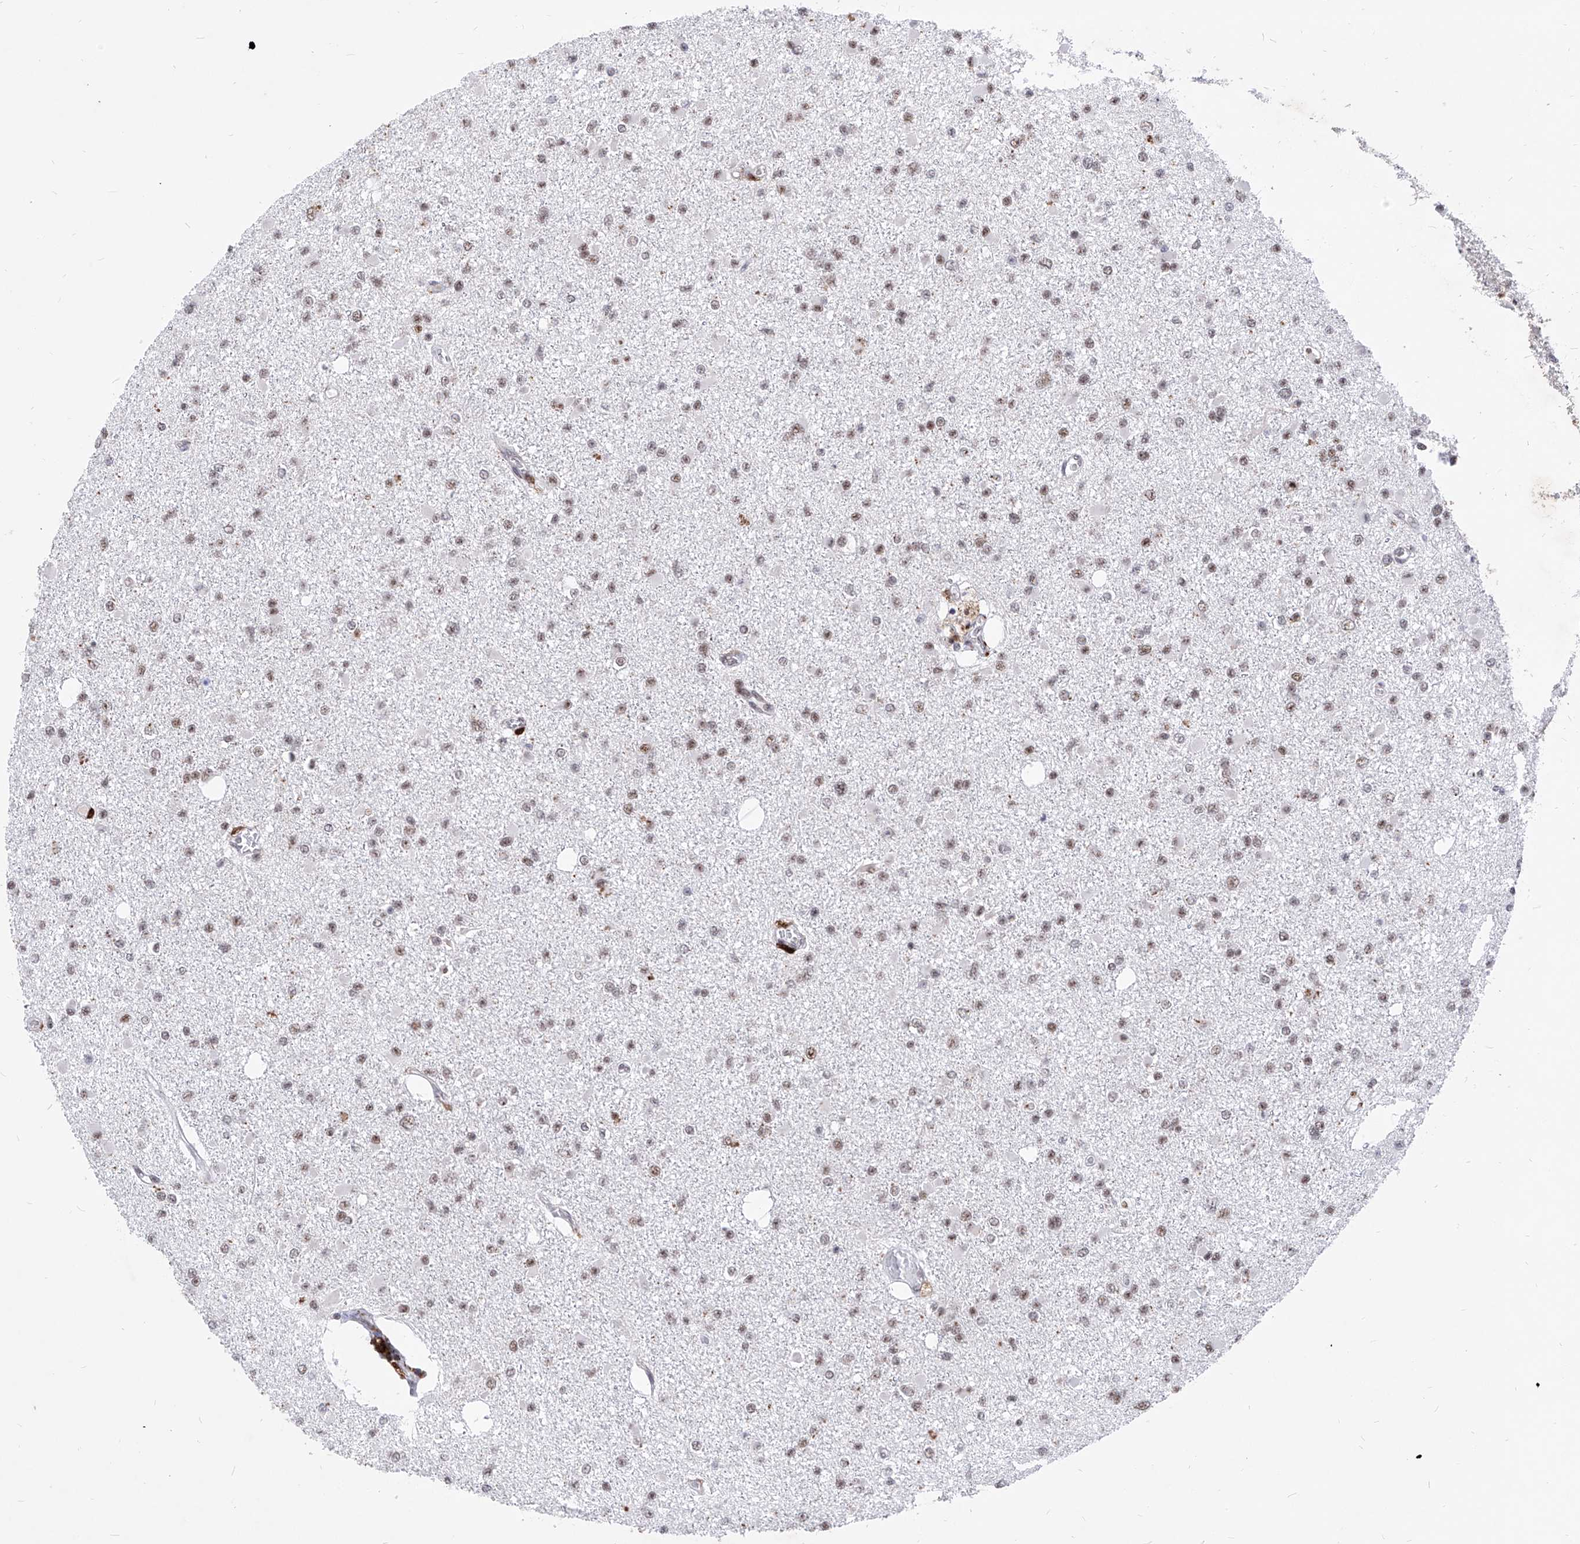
{"staining": {"intensity": "weak", "quantity": ">75%", "location": "nuclear"}, "tissue": "glioma", "cell_type": "Tumor cells", "image_type": "cancer", "snomed": [{"axis": "morphology", "description": "Glioma, malignant, Low grade"}, {"axis": "topography", "description": "Brain"}], "caption": "Protein expression by immunohistochemistry reveals weak nuclear positivity in approximately >75% of tumor cells in glioma.", "gene": "PHF5A", "patient": {"sex": "female", "age": 22}}